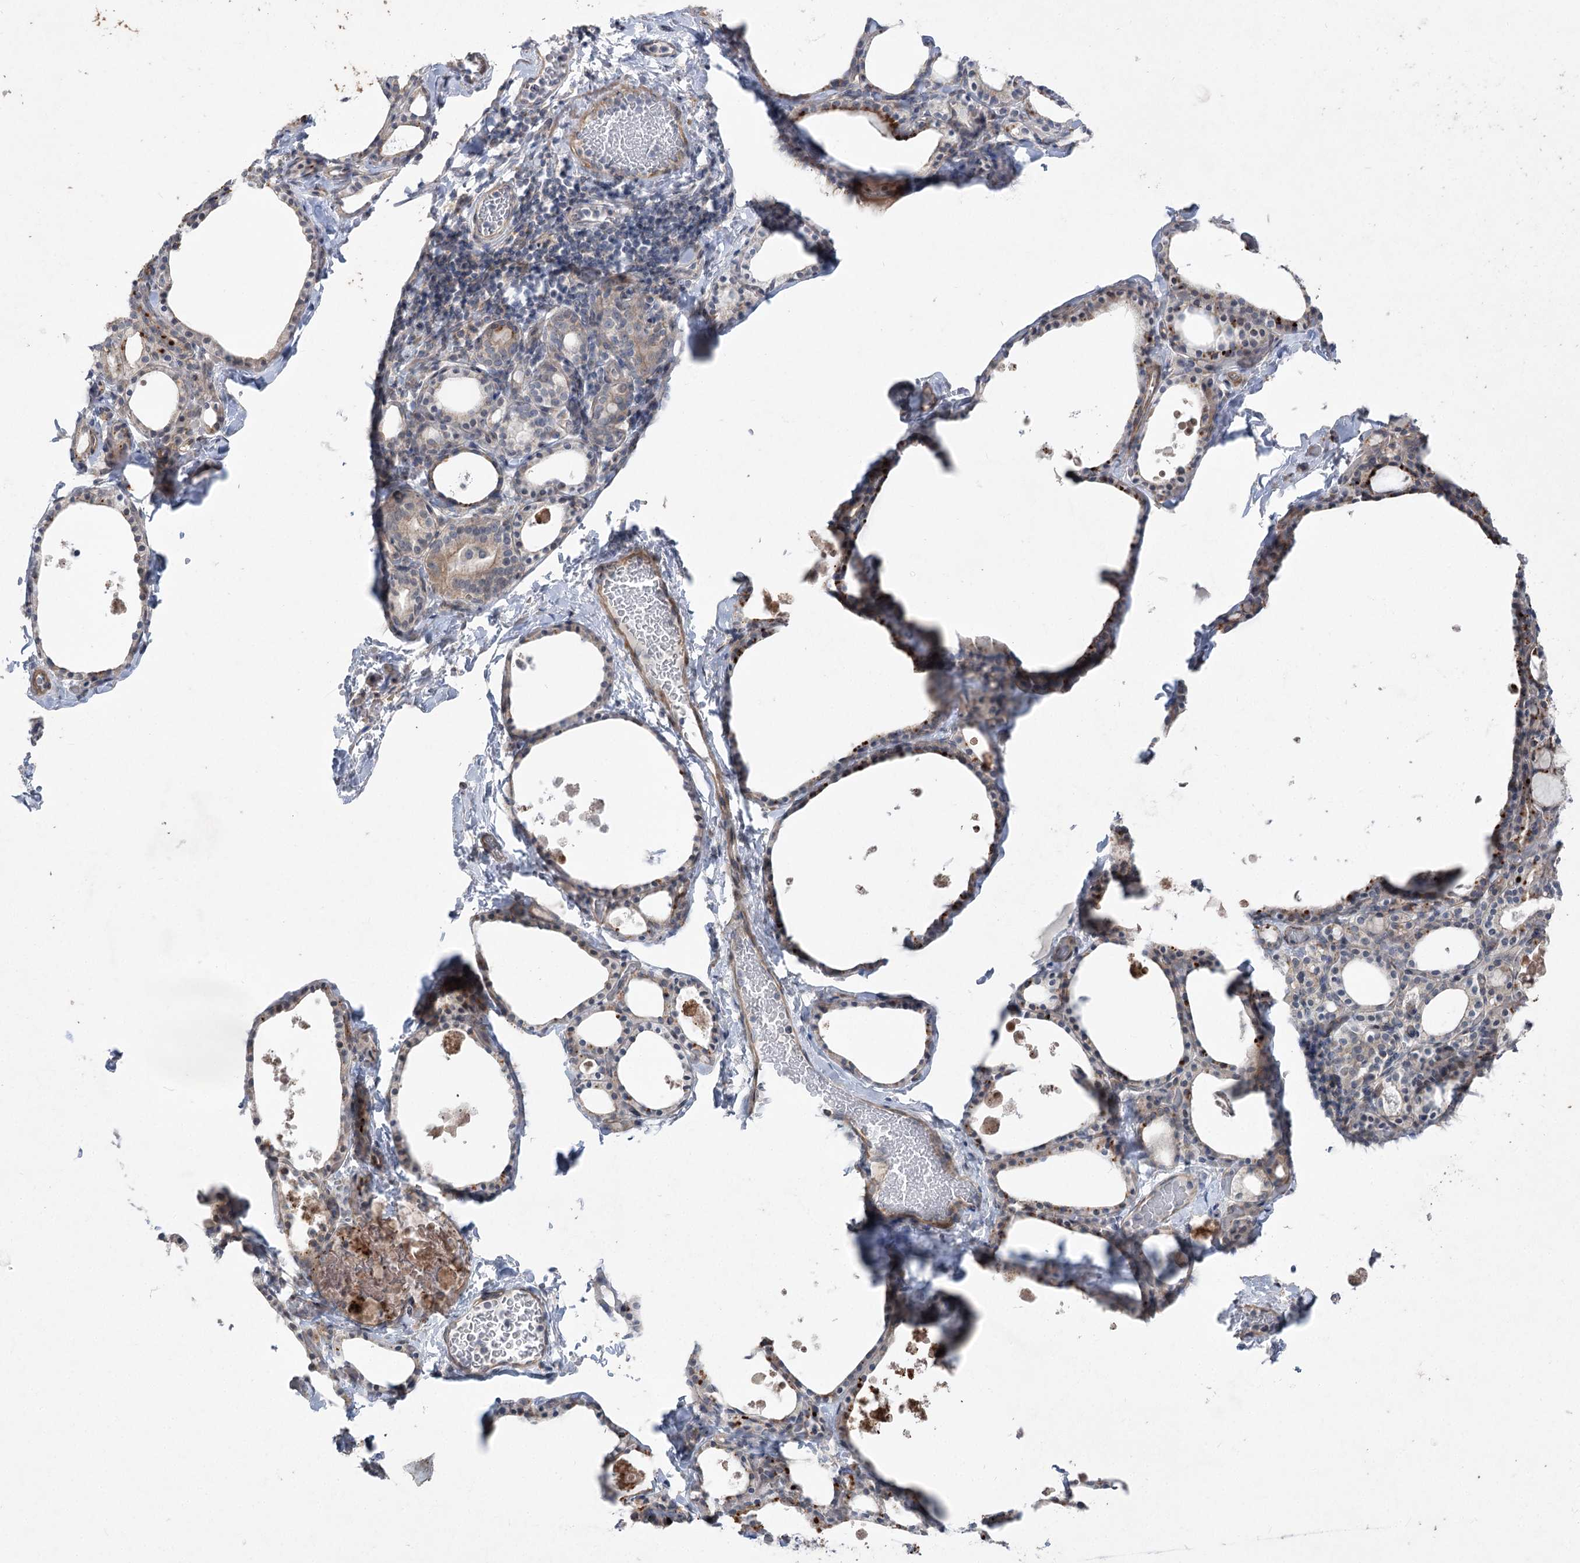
{"staining": {"intensity": "moderate", "quantity": "25%-75%", "location": "cytoplasmic/membranous"}, "tissue": "thyroid gland", "cell_type": "Glandular cells", "image_type": "normal", "snomed": [{"axis": "morphology", "description": "Normal tissue, NOS"}, {"axis": "topography", "description": "Thyroid gland"}], "caption": "Benign thyroid gland displays moderate cytoplasmic/membranous staining in approximately 25%-75% of glandular cells, visualized by immunohistochemistry.", "gene": "SCN11A", "patient": {"sex": "male", "age": 56}}